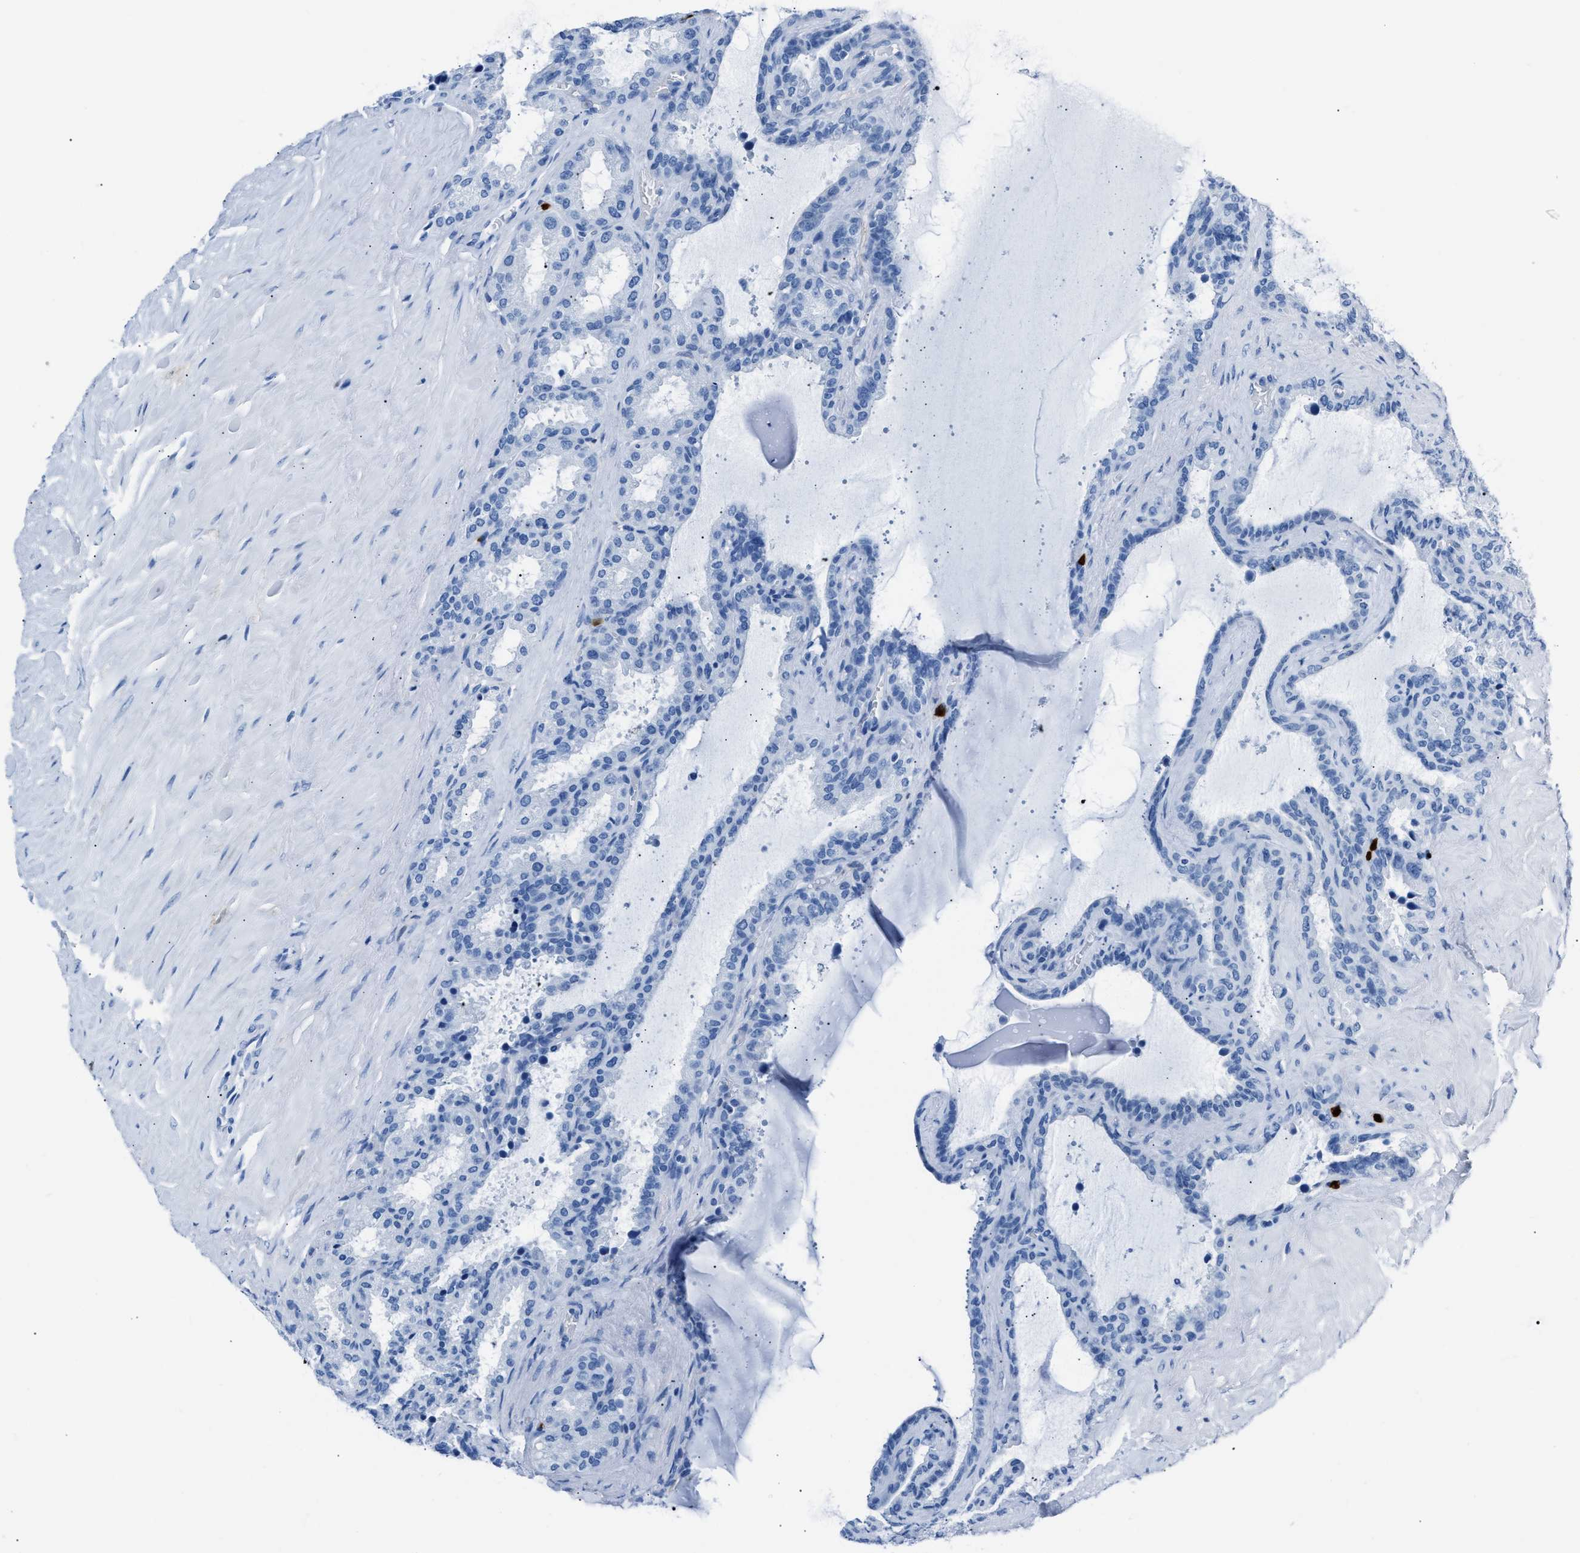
{"staining": {"intensity": "negative", "quantity": "none", "location": "none"}, "tissue": "seminal vesicle", "cell_type": "Glandular cells", "image_type": "normal", "snomed": [{"axis": "morphology", "description": "Normal tissue, NOS"}, {"axis": "topography", "description": "Seminal veicle"}], "caption": "A high-resolution photomicrograph shows immunohistochemistry staining of benign seminal vesicle, which displays no significant positivity in glandular cells.", "gene": "S100P", "patient": {"sex": "male", "age": 46}}